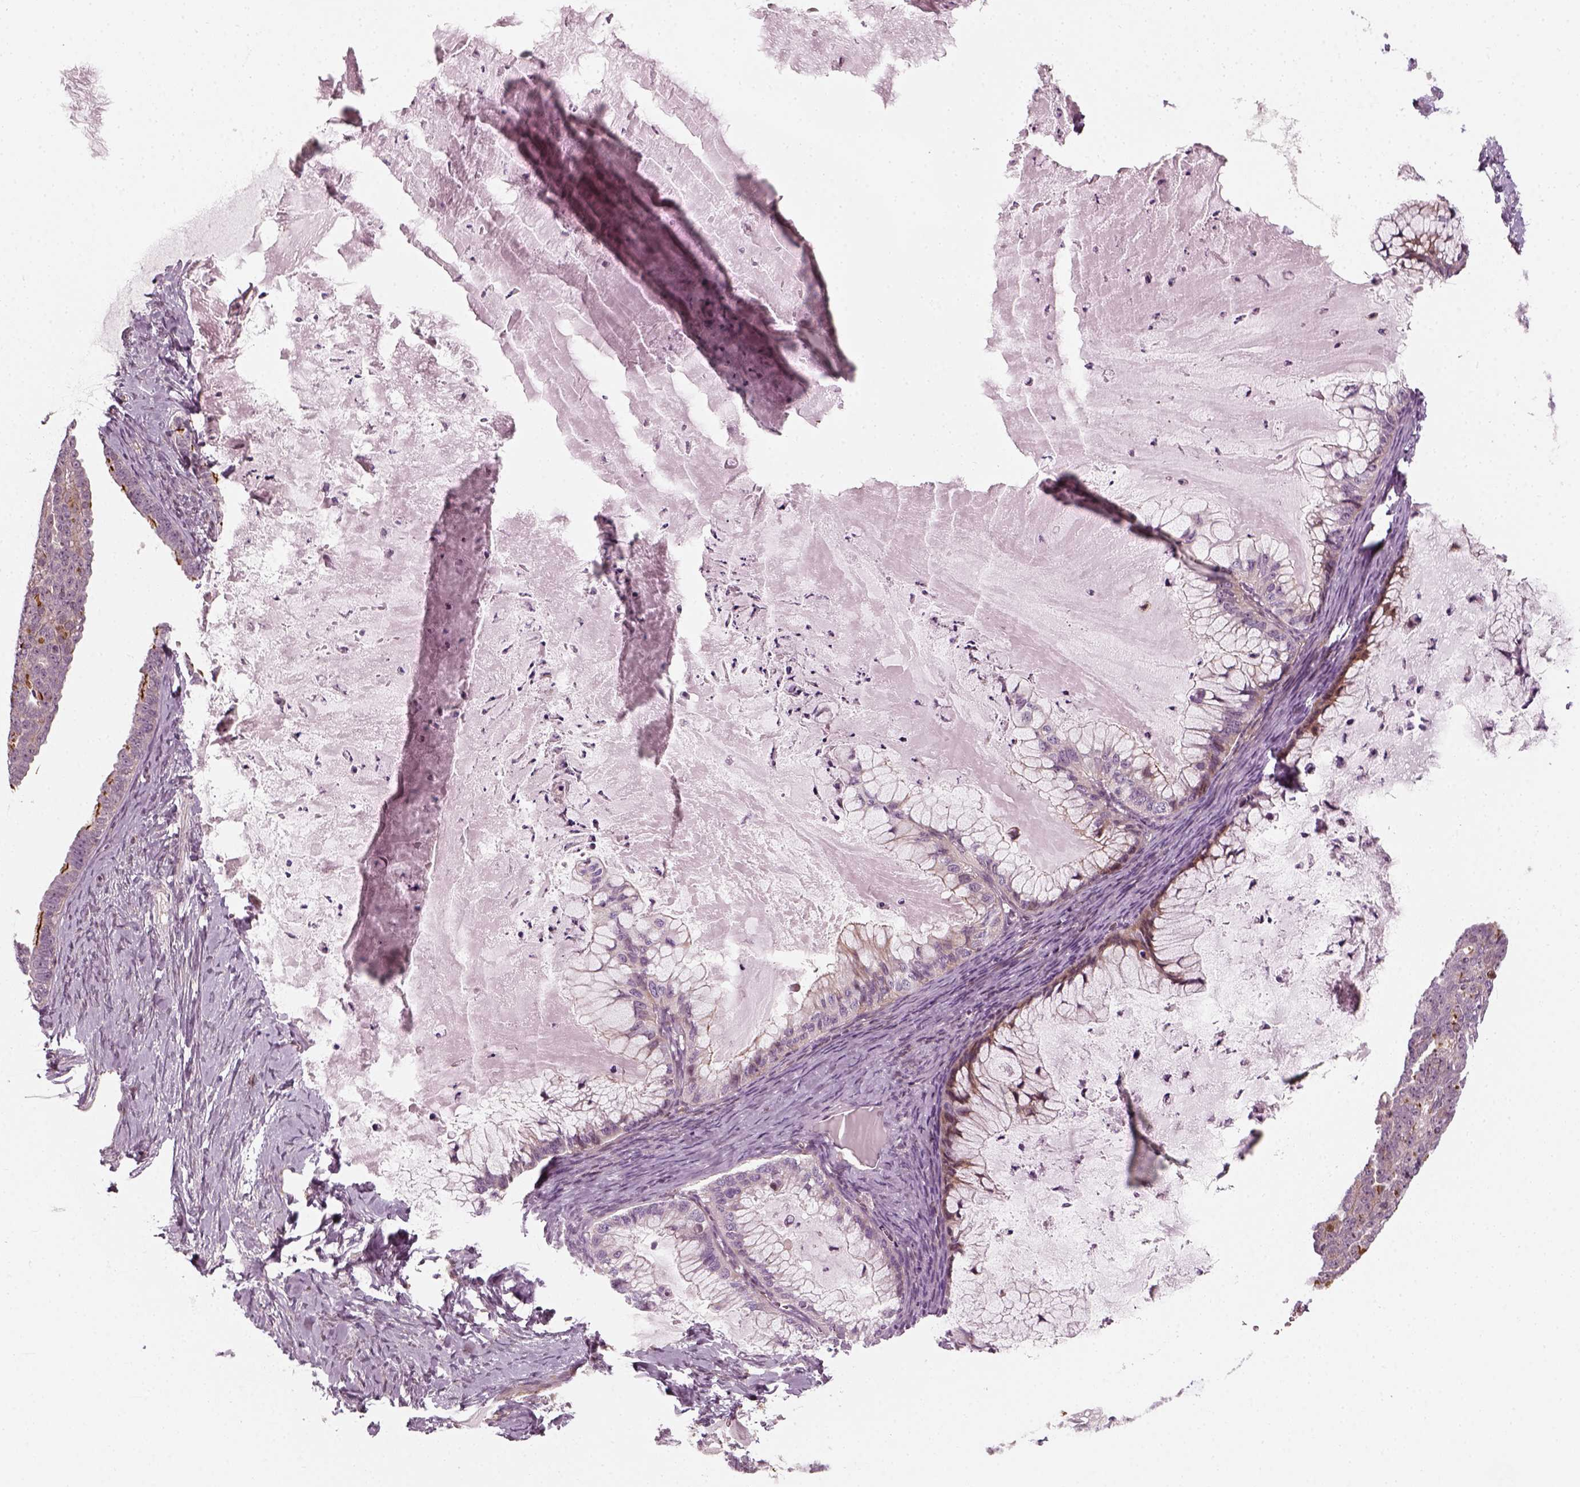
{"staining": {"intensity": "negative", "quantity": "none", "location": "none"}, "tissue": "ovarian cancer", "cell_type": "Tumor cells", "image_type": "cancer", "snomed": [{"axis": "morphology", "description": "Cystadenocarcinoma, mucinous, NOS"}, {"axis": "topography", "description": "Ovary"}], "caption": "Tumor cells are negative for brown protein staining in ovarian cancer (mucinous cystadenocarcinoma). (IHC, brightfield microscopy, high magnification).", "gene": "DNASE1L1", "patient": {"sex": "female", "age": 72}}